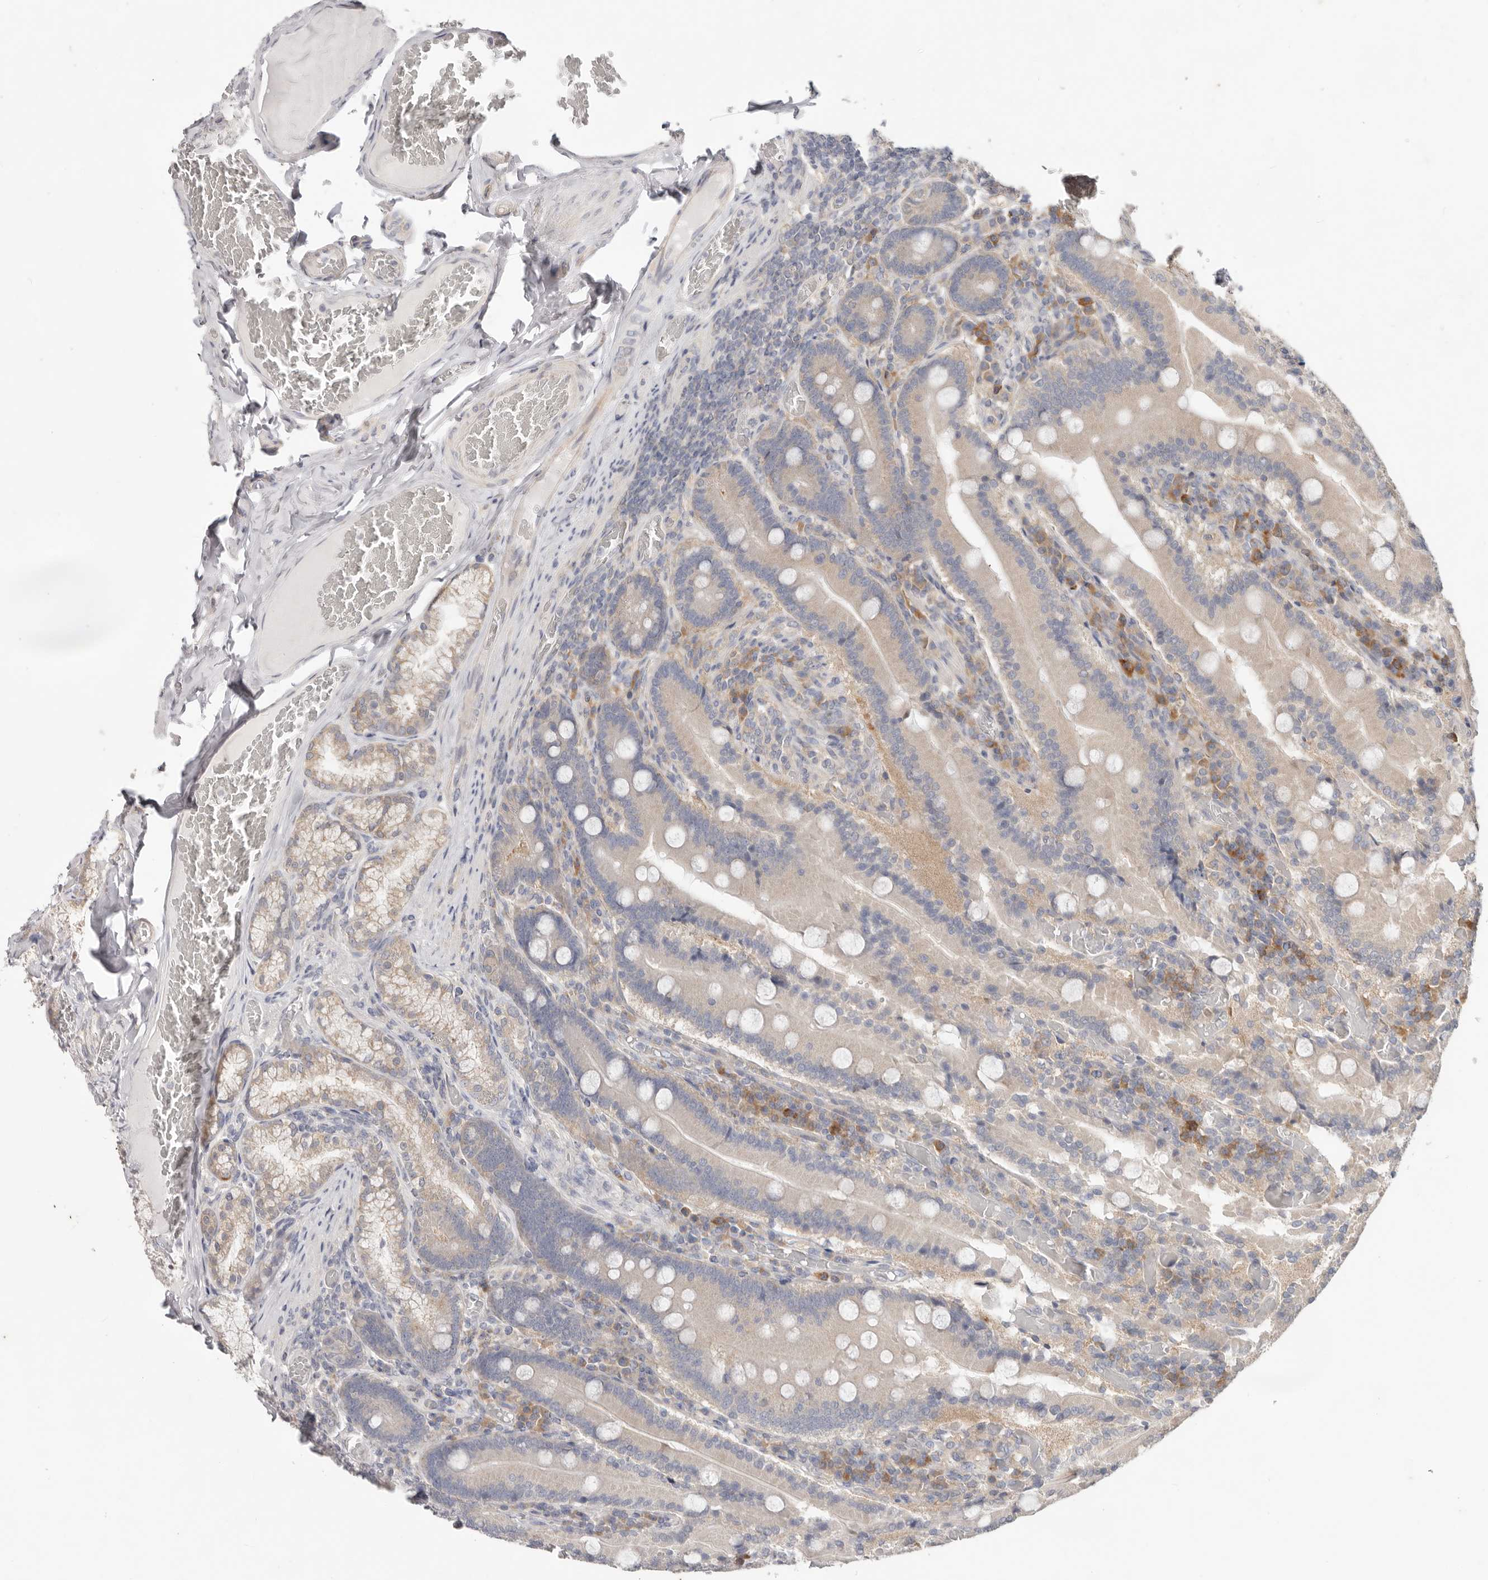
{"staining": {"intensity": "moderate", "quantity": "25%-75%", "location": "cytoplasmic/membranous"}, "tissue": "duodenum", "cell_type": "Glandular cells", "image_type": "normal", "snomed": [{"axis": "morphology", "description": "Normal tissue, NOS"}, {"axis": "topography", "description": "Duodenum"}], "caption": "IHC (DAB) staining of unremarkable human duodenum shows moderate cytoplasmic/membranous protein staining in approximately 25%-75% of glandular cells.", "gene": "WDR77", "patient": {"sex": "female", "age": 62}}